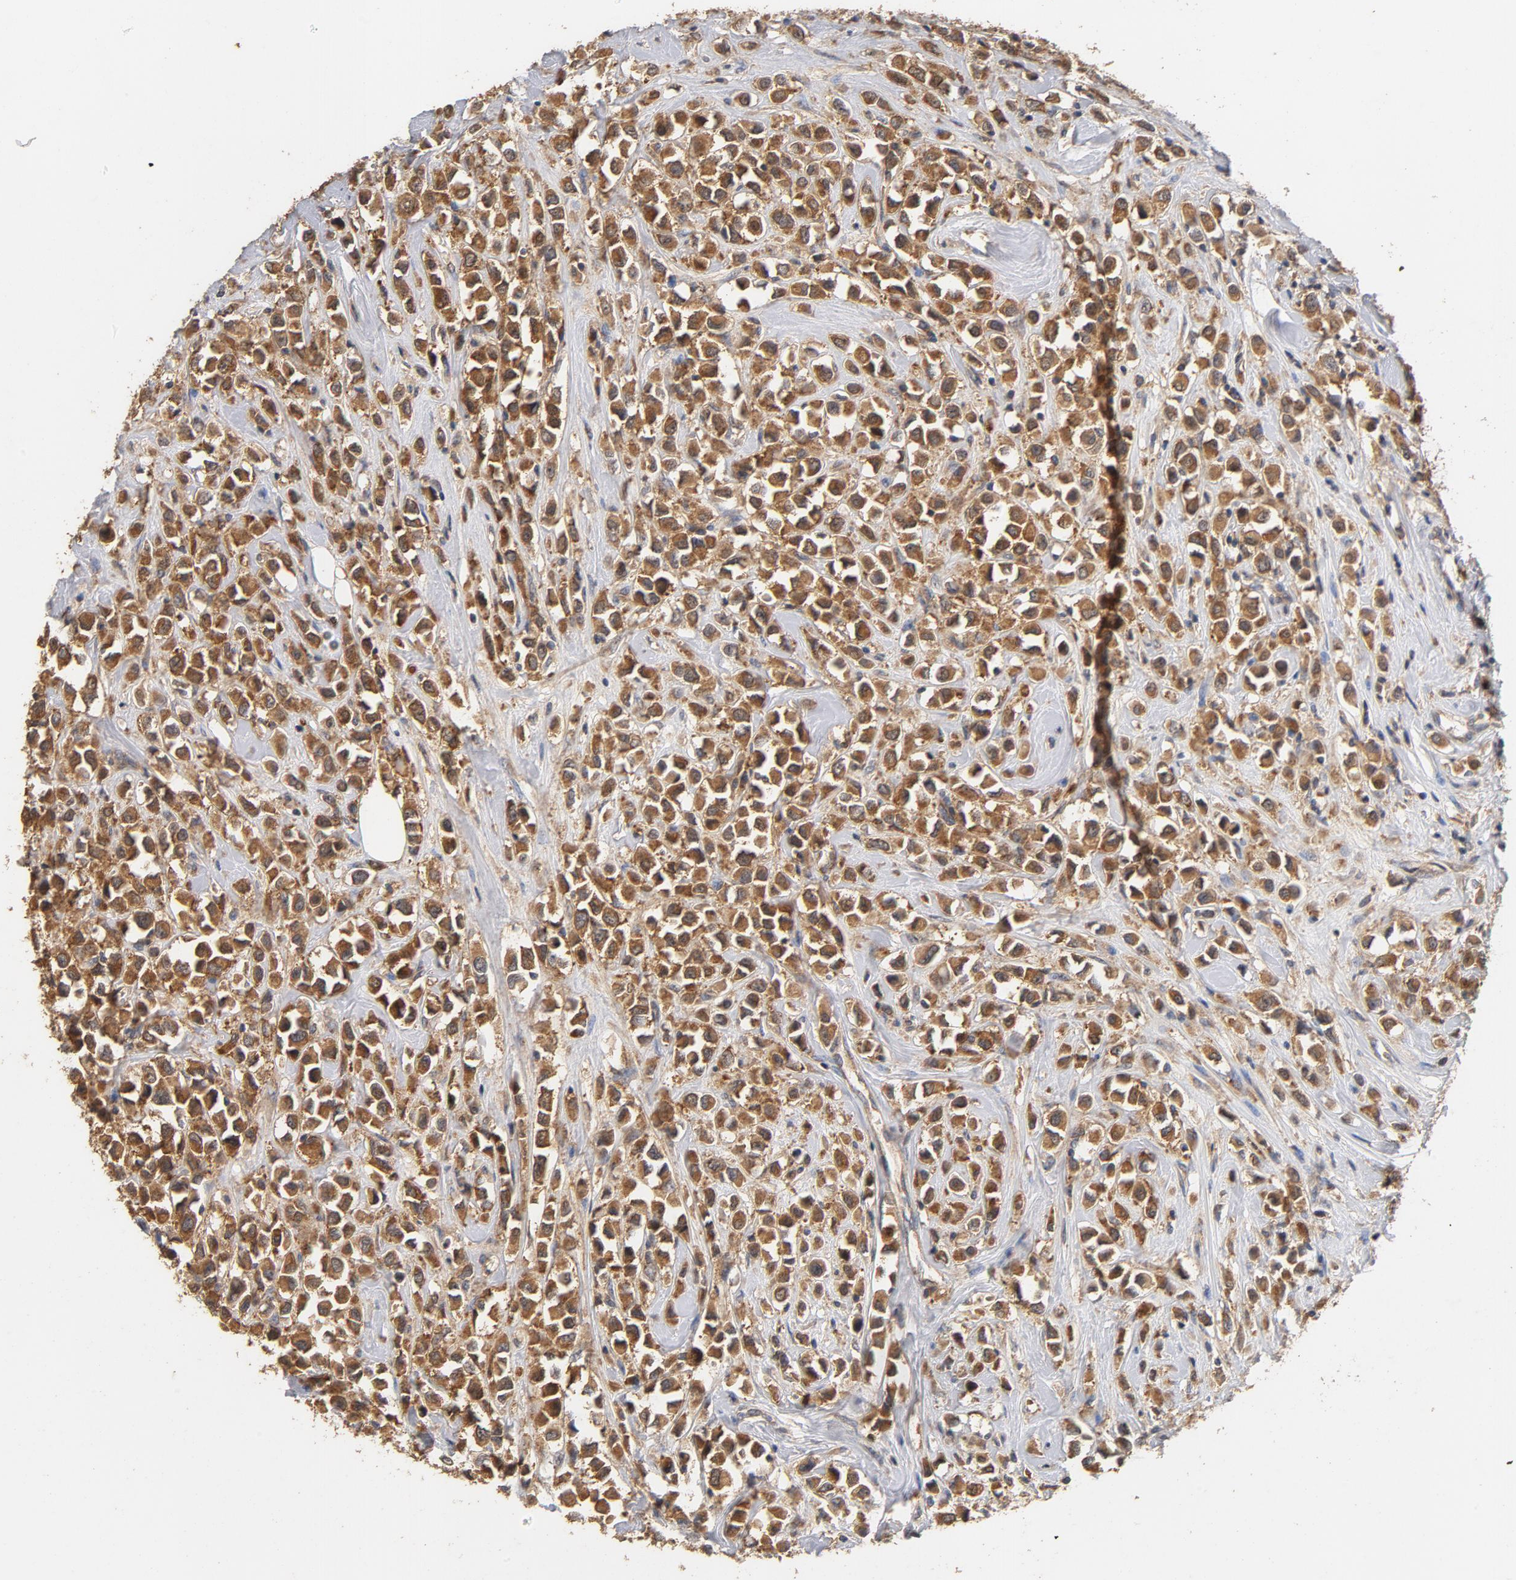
{"staining": {"intensity": "moderate", "quantity": ">75%", "location": "cytoplasmic/membranous"}, "tissue": "breast cancer", "cell_type": "Tumor cells", "image_type": "cancer", "snomed": [{"axis": "morphology", "description": "Duct carcinoma"}, {"axis": "topography", "description": "Breast"}], "caption": "High-power microscopy captured an IHC micrograph of breast cancer (invasive ductal carcinoma), revealing moderate cytoplasmic/membranous expression in approximately >75% of tumor cells.", "gene": "DDX6", "patient": {"sex": "female", "age": 61}}